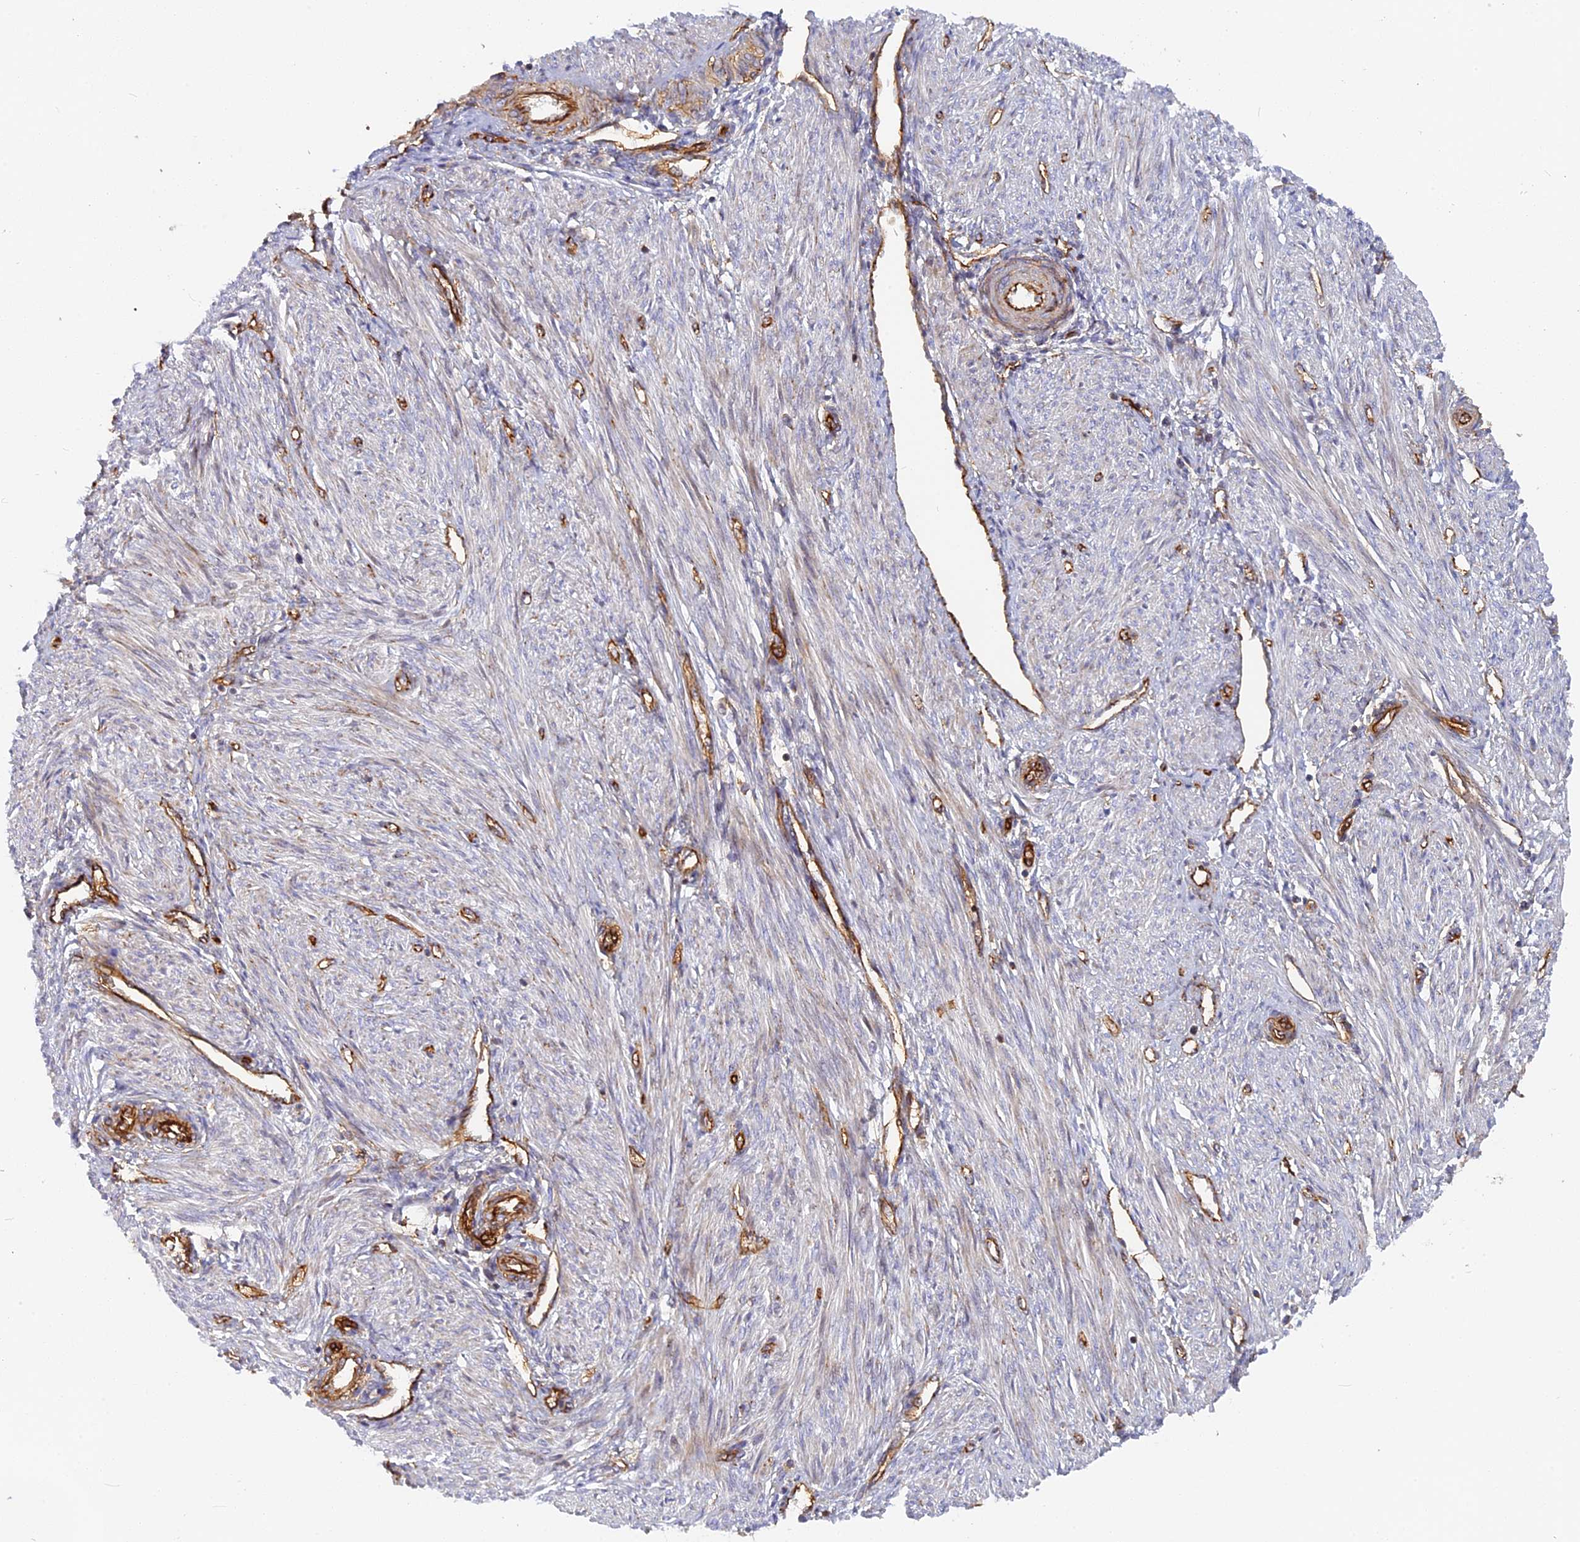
{"staining": {"intensity": "negative", "quantity": "none", "location": "none"}, "tissue": "endometrium", "cell_type": "Cells in endometrial stroma", "image_type": "normal", "snomed": [{"axis": "morphology", "description": "Normal tissue, NOS"}, {"axis": "topography", "description": "Endometrium"}], "caption": "DAB immunohistochemical staining of normal endometrium displays no significant positivity in cells in endometrial stroma.", "gene": "CNBD2", "patient": {"sex": "female", "age": 53}}